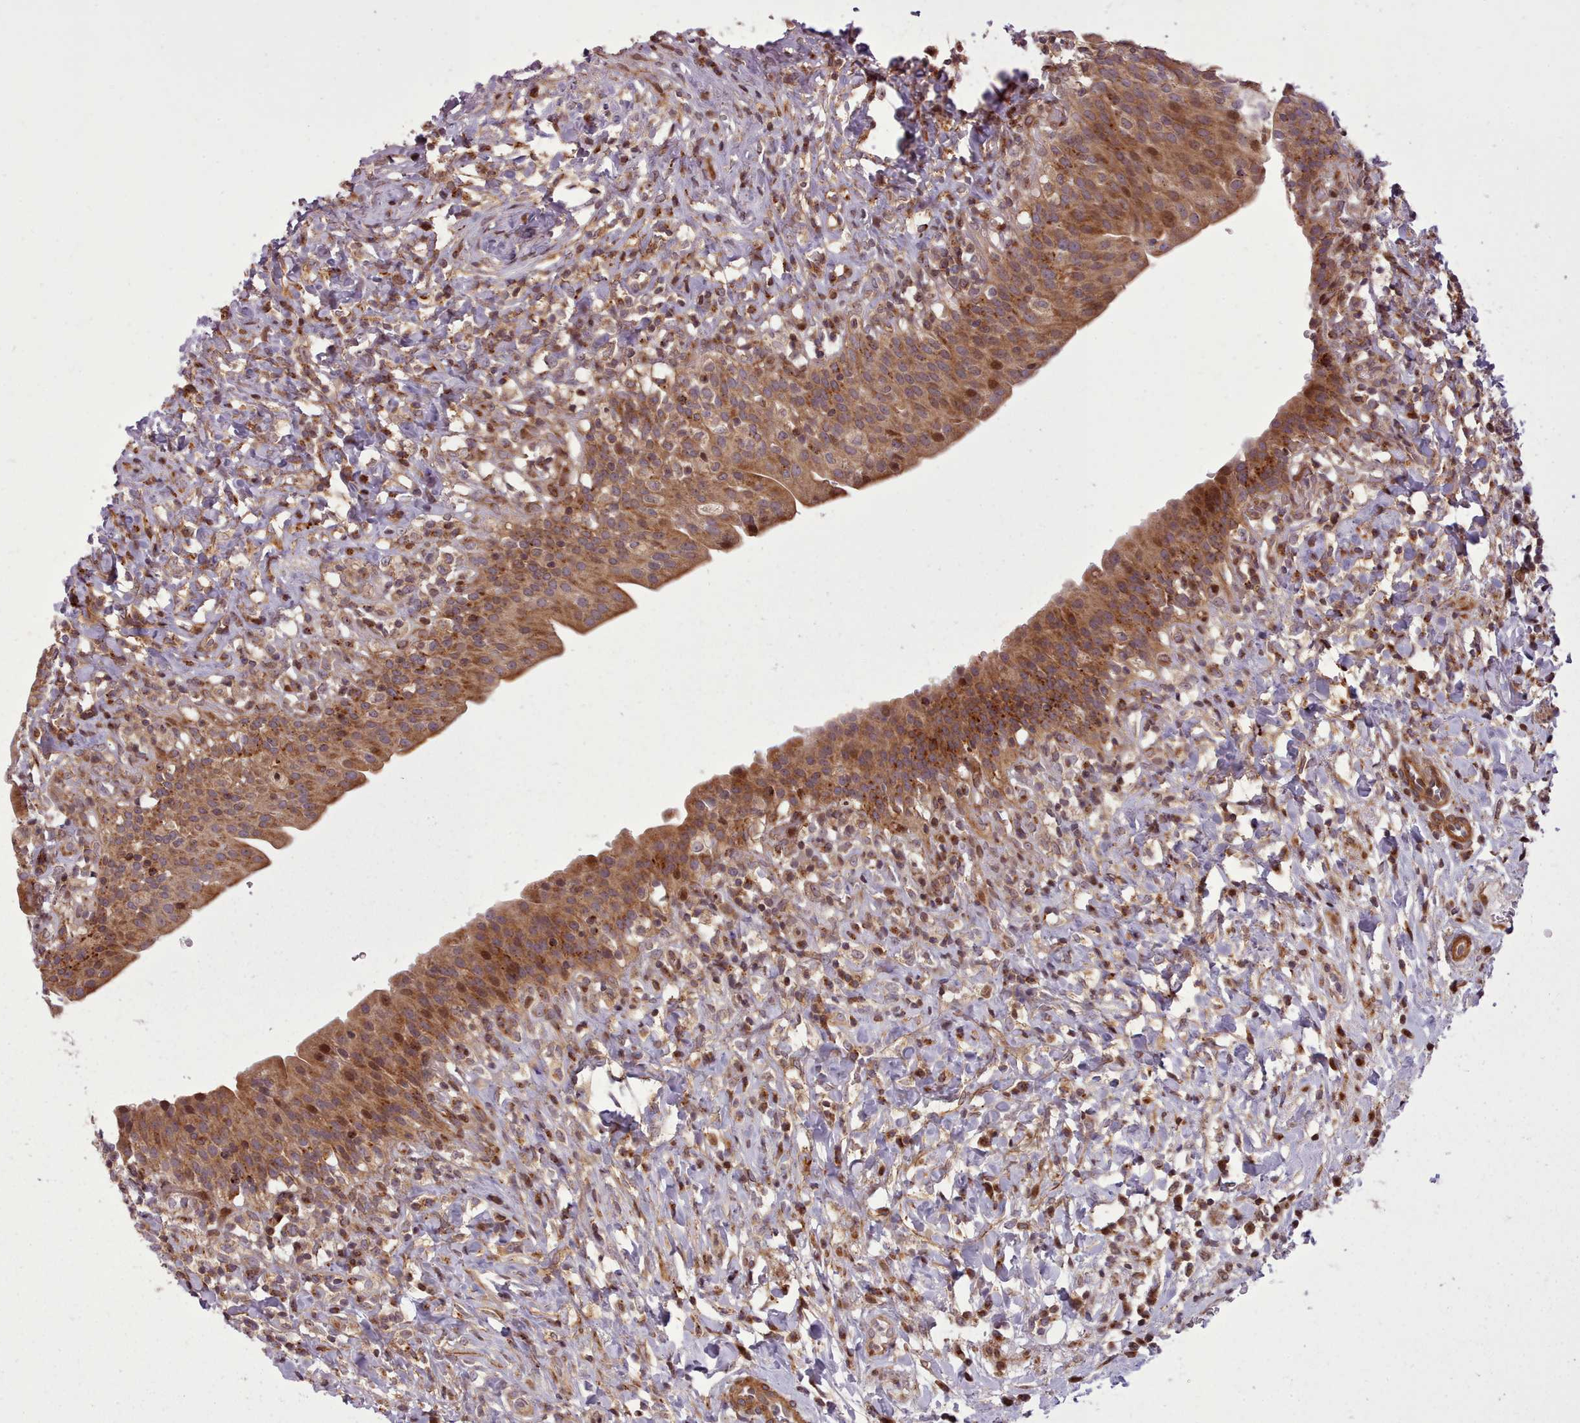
{"staining": {"intensity": "moderate", "quantity": ">75%", "location": "cytoplasmic/membranous,nuclear"}, "tissue": "urinary bladder", "cell_type": "Urothelial cells", "image_type": "normal", "snomed": [{"axis": "morphology", "description": "Normal tissue, NOS"}, {"axis": "morphology", "description": "Inflammation, NOS"}, {"axis": "topography", "description": "Urinary bladder"}], "caption": "Immunohistochemistry (DAB) staining of normal human urinary bladder exhibits moderate cytoplasmic/membranous,nuclear protein expression in about >75% of urothelial cells.", "gene": "NLRP7", "patient": {"sex": "male", "age": 64}}